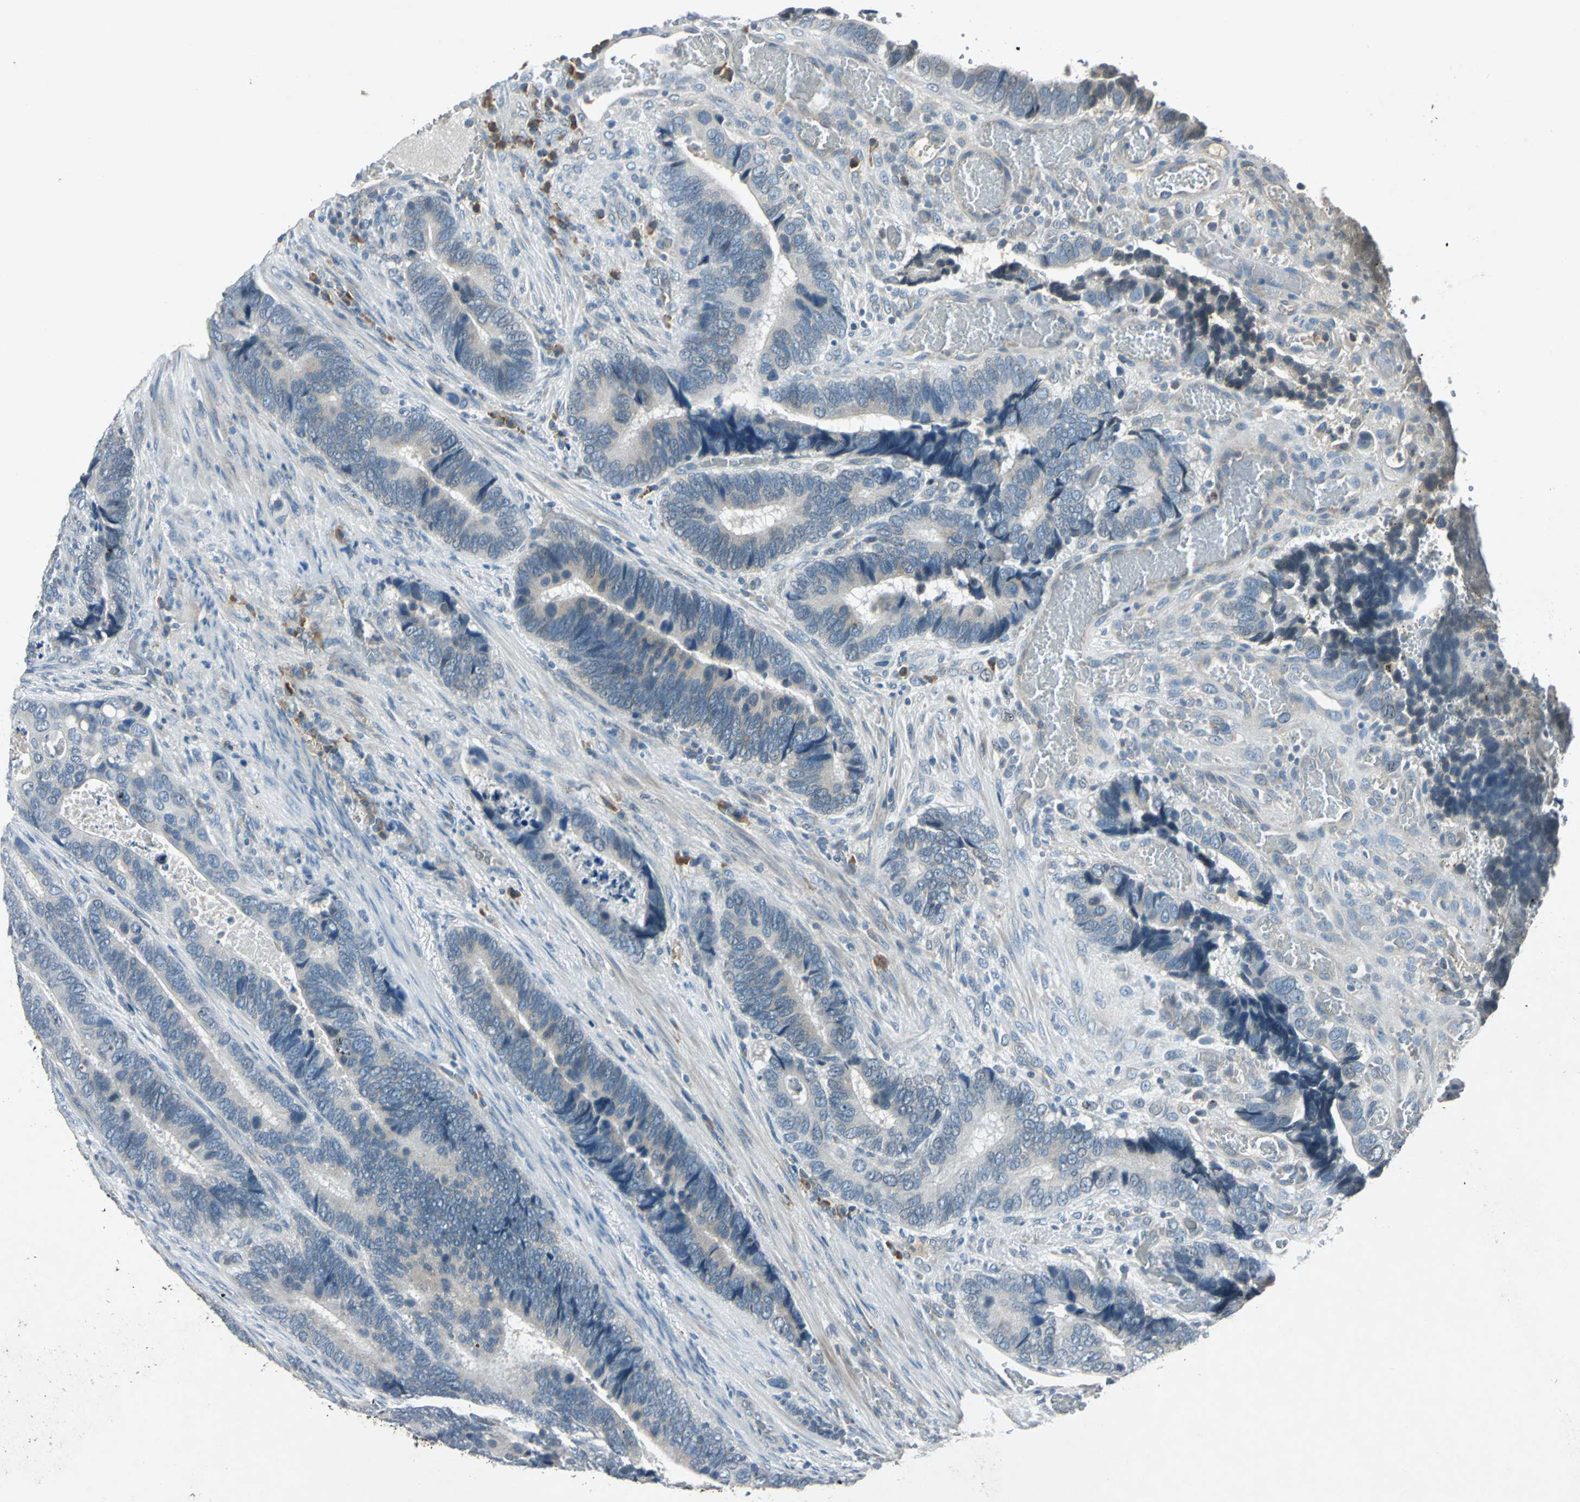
{"staining": {"intensity": "negative", "quantity": "none", "location": "none"}, "tissue": "colorectal cancer", "cell_type": "Tumor cells", "image_type": "cancer", "snomed": [{"axis": "morphology", "description": "Adenocarcinoma, NOS"}, {"axis": "topography", "description": "Colon"}], "caption": "IHC image of human colorectal cancer stained for a protein (brown), which reveals no positivity in tumor cells.", "gene": "SLC2A13", "patient": {"sex": "male", "age": 72}}